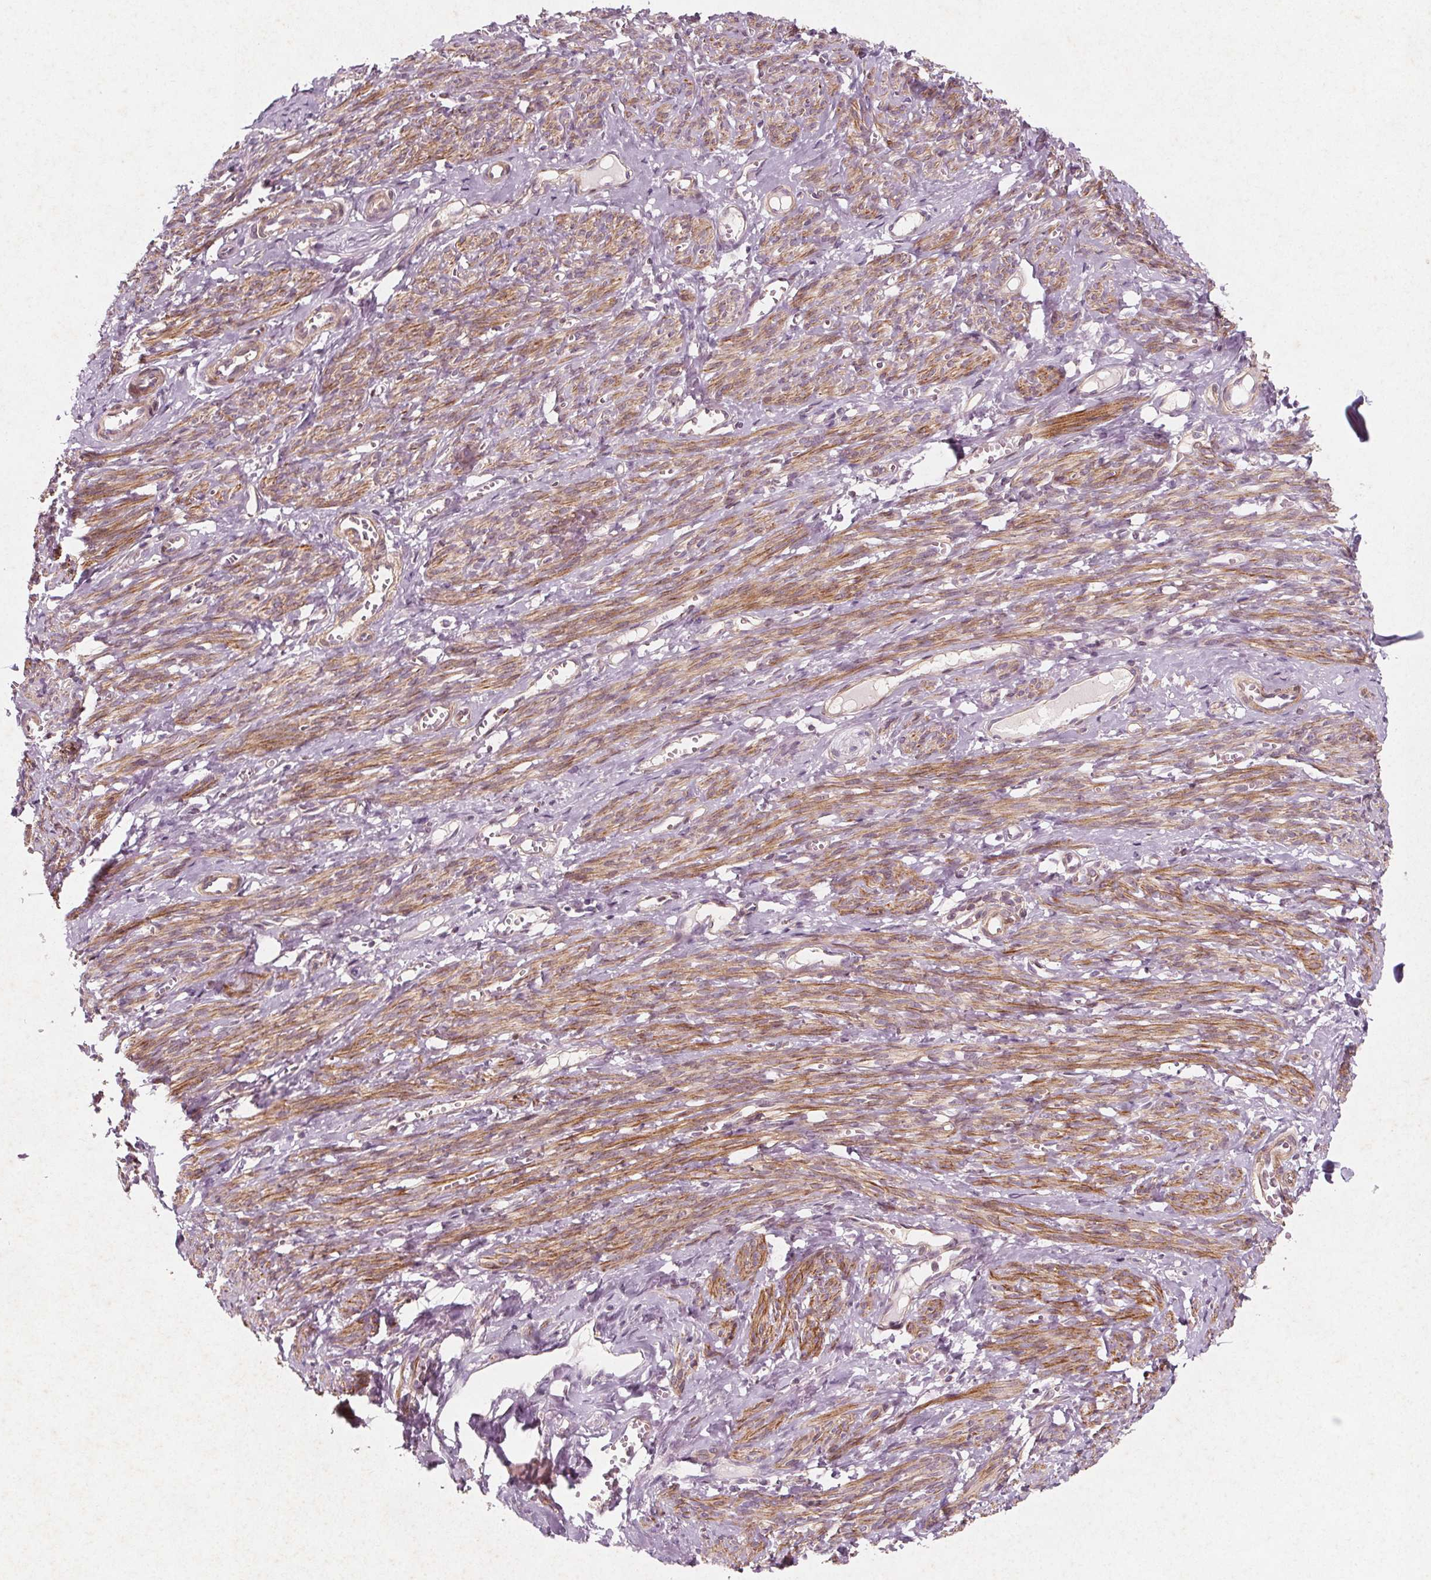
{"staining": {"intensity": "moderate", "quantity": "25%-75%", "location": "cytoplasmic/membranous"}, "tissue": "smooth muscle", "cell_type": "Smooth muscle cells", "image_type": "normal", "snomed": [{"axis": "morphology", "description": "Normal tissue, NOS"}, {"axis": "topography", "description": "Smooth muscle"}], "caption": "Smooth muscle cells exhibit moderate cytoplasmic/membranous staining in about 25%-75% of cells in benign smooth muscle. Ihc stains the protein of interest in brown and the nuclei are stained blue.", "gene": "ADAM33", "patient": {"sex": "female", "age": 65}}